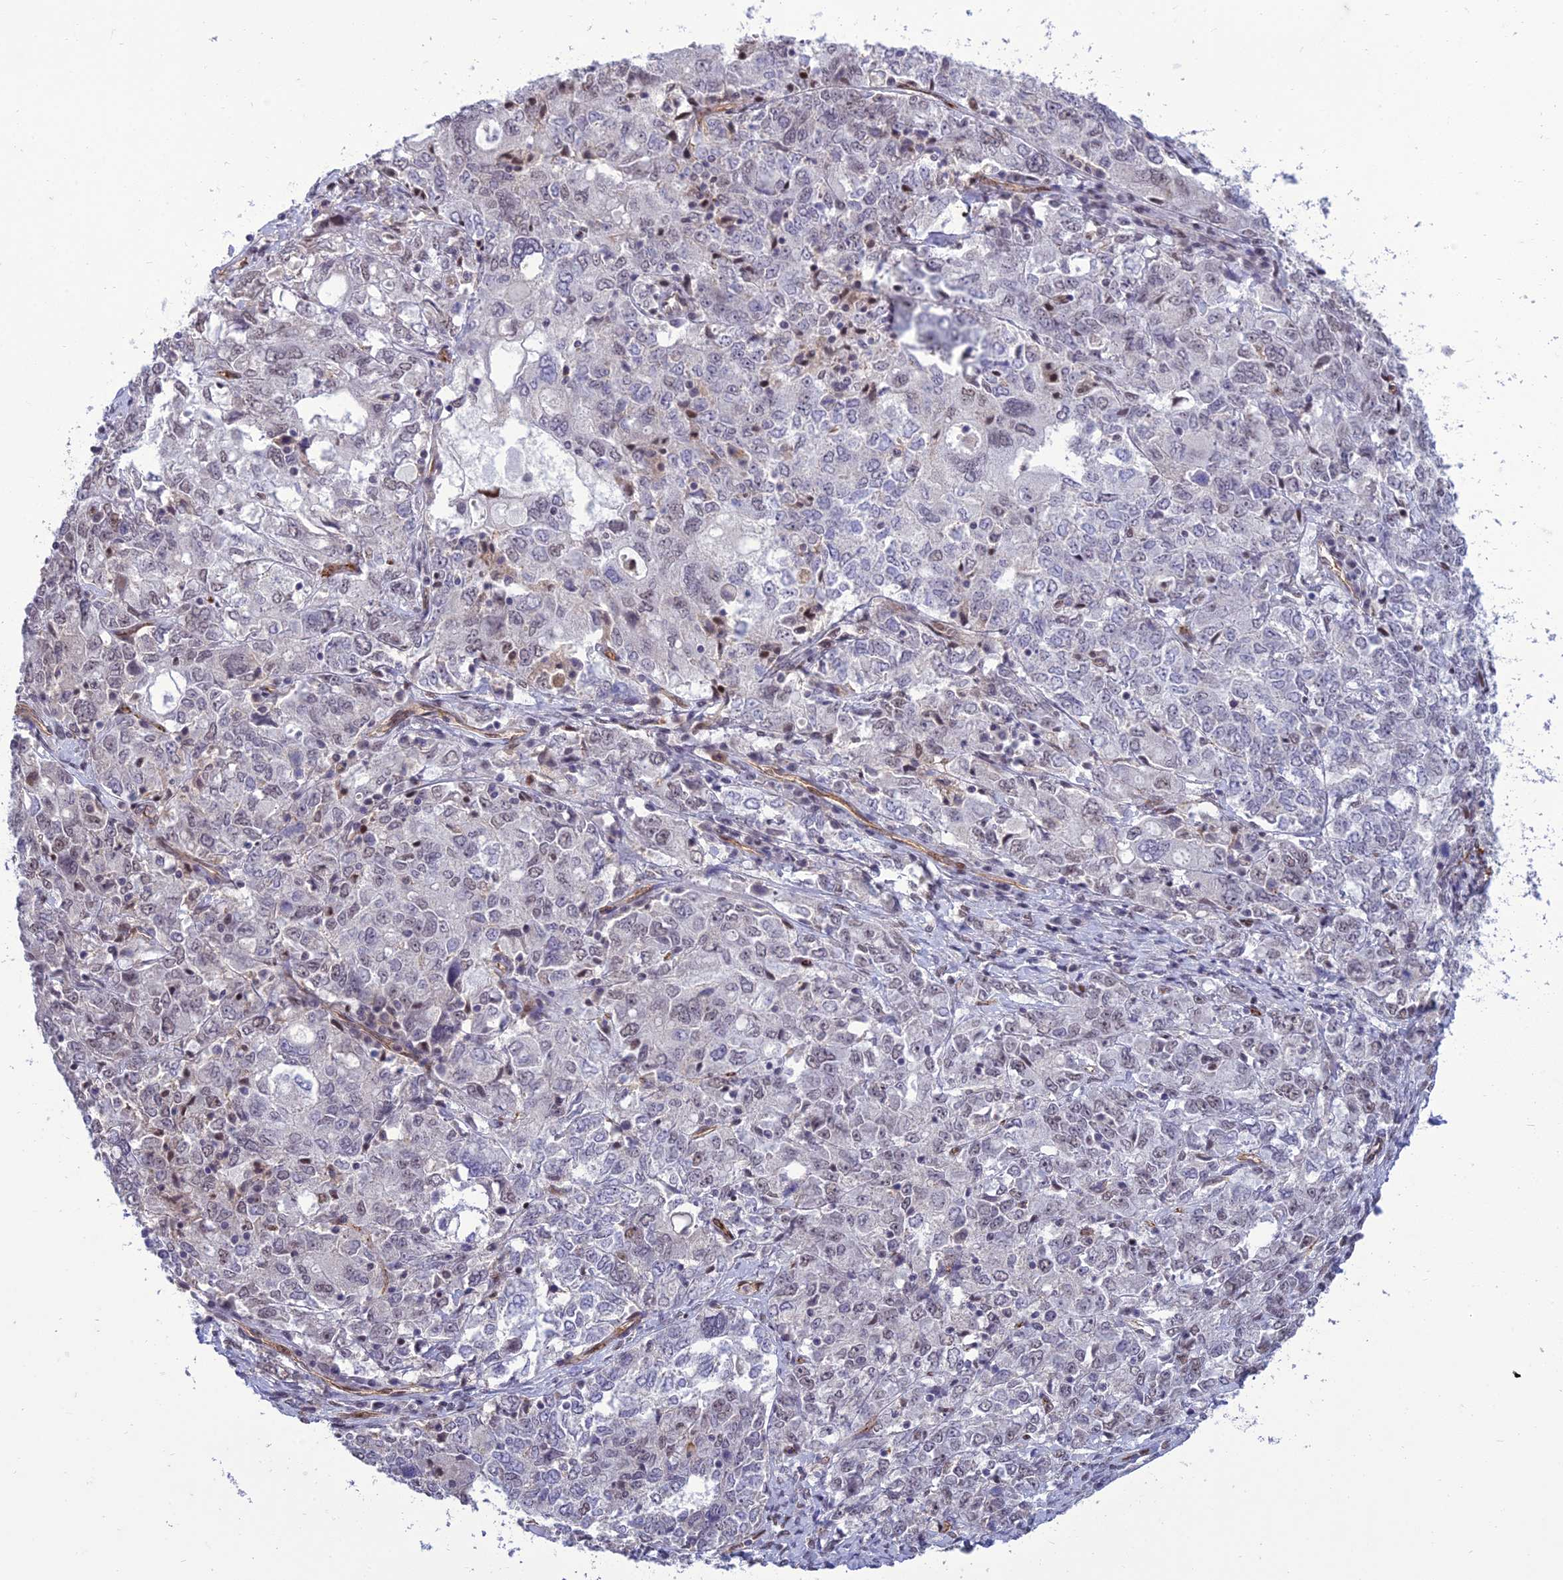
{"staining": {"intensity": "weak", "quantity": "25%-75%", "location": "nuclear"}, "tissue": "ovarian cancer", "cell_type": "Tumor cells", "image_type": "cancer", "snomed": [{"axis": "morphology", "description": "Carcinoma, endometroid"}, {"axis": "topography", "description": "Ovary"}], "caption": "A high-resolution photomicrograph shows immunohistochemistry (IHC) staining of ovarian endometroid carcinoma, which shows weak nuclear expression in about 25%-75% of tumor cells.", "gene": "RANBP3", "patient": {"sex": "female", "age": 62}}